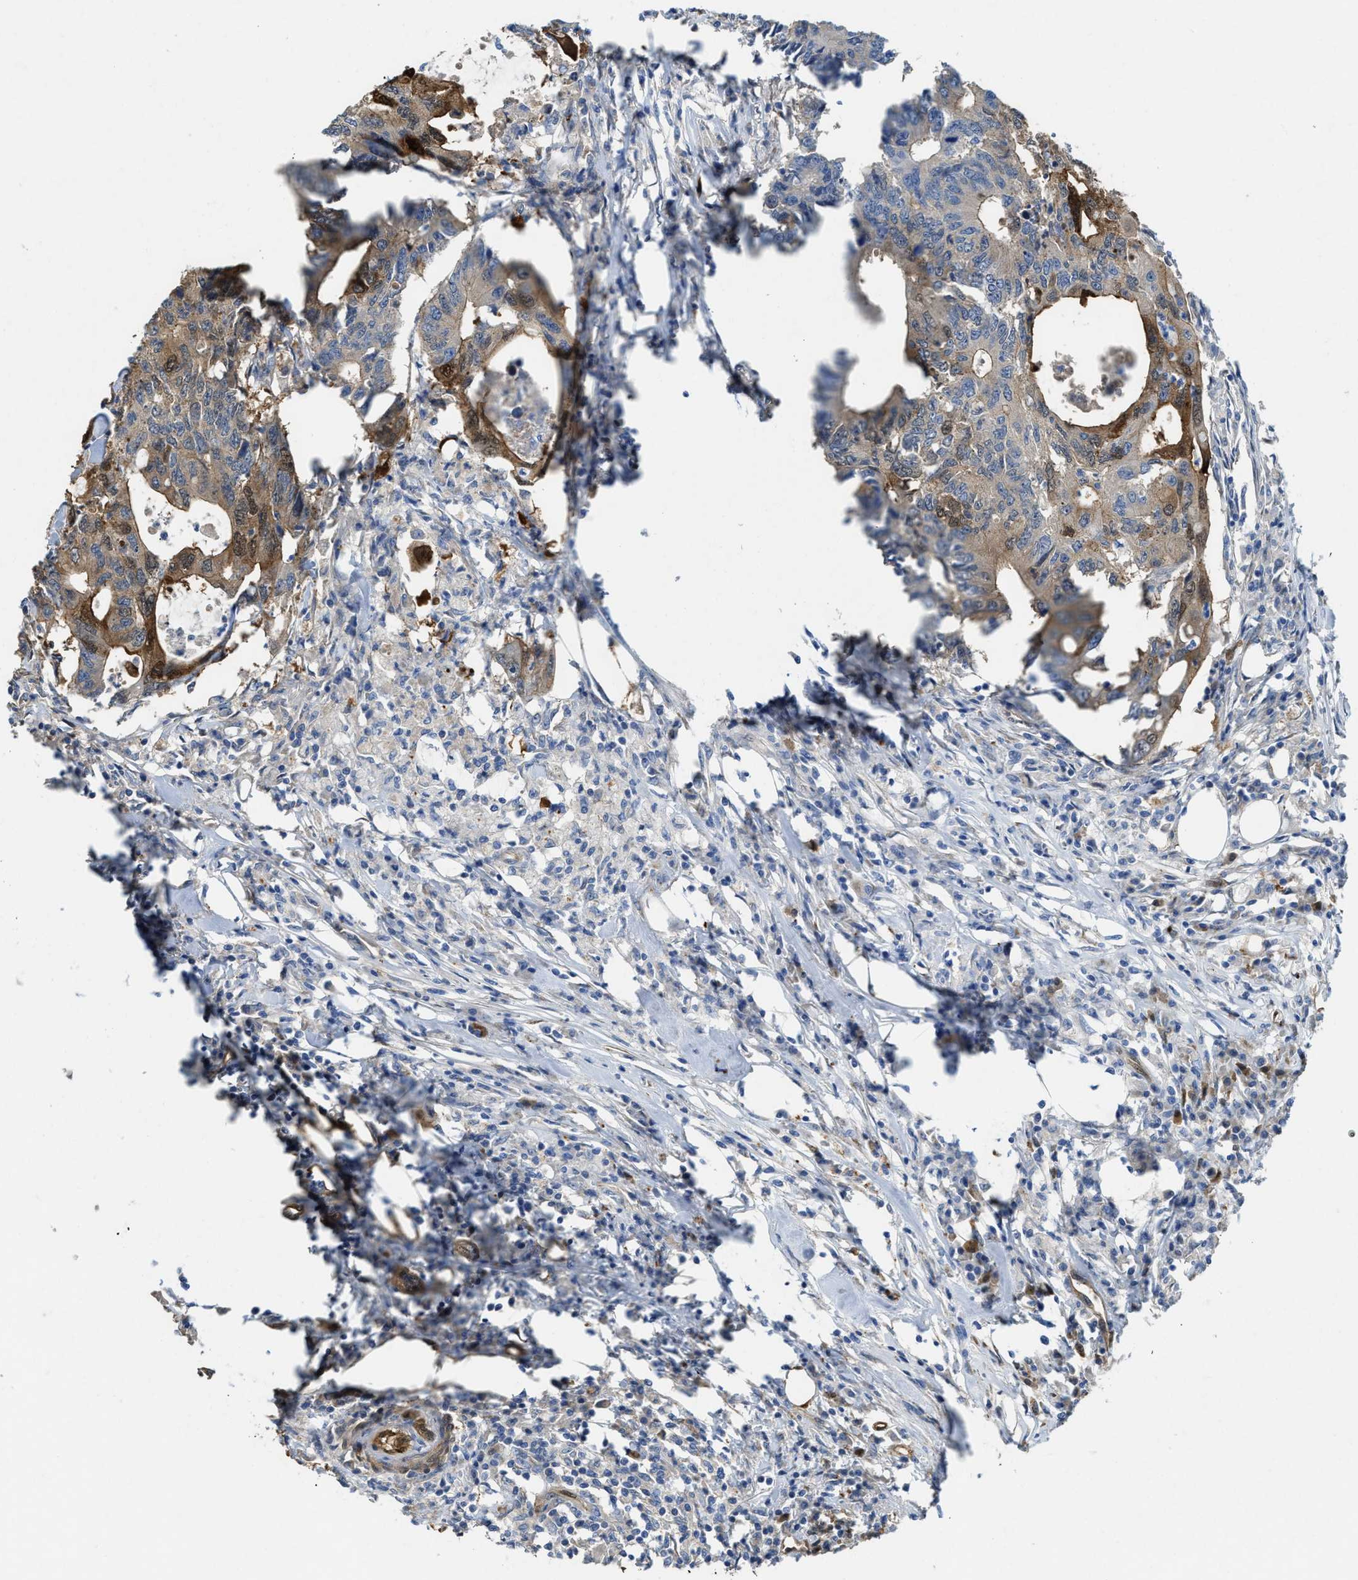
{"staining": {"intensity": "moderate", "quantity": "<25%", "location": "cytoplasmic/membranous,nuclear"}, "tissue": "colorectal cancer", "cell_type": "Tumor cells", "image_type": "cancer", "snomed": [{"axis": "morphology", "description": "Adenocarcinoma, NOS"}, {"axis": "topography", "description": "Colon"}], "caption": "Colorectal adenocarcinoma stained for a protein demonstrates moderate cytoplasmic/membranous and nuclear positivity in tumor cells.", "gene": "ASS1", "patient": {"sex": "male", "age": 71}}